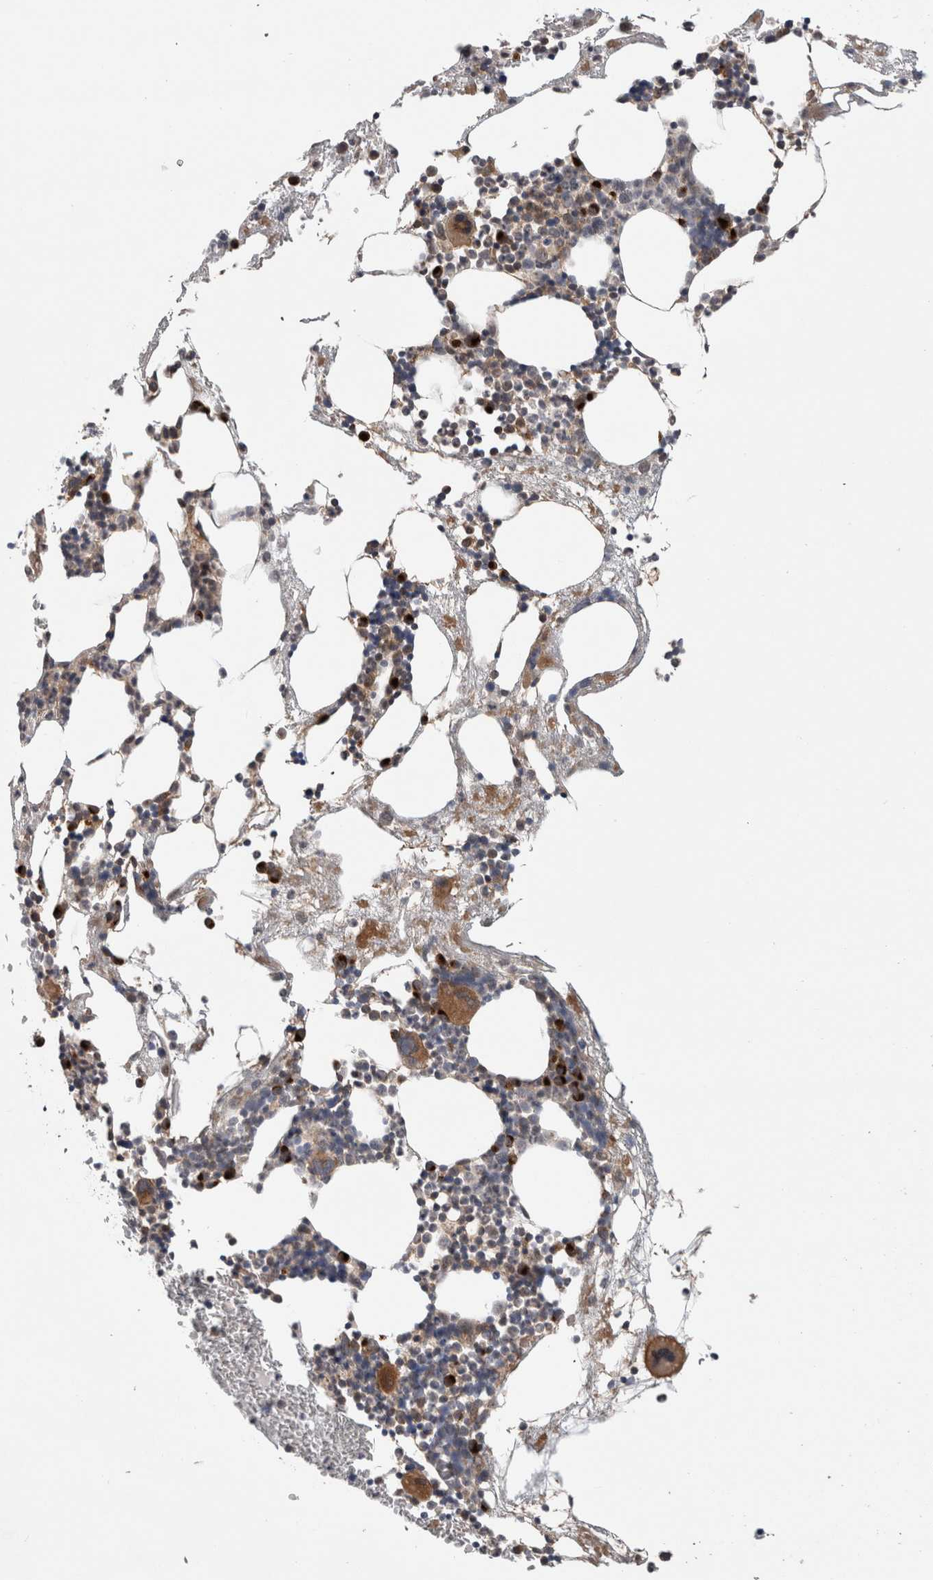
{"staining": {"intensity": "strong", "quantity": "25%-75%", "location": "cytoplasmic/membranous"}, "tissue": "bone marrow", "cell_type": "Hematopoietic cells", "image_type": "normal", "snomed": [{"axis": "morphology", "description": "Normal tissue, NOS"}, {"axis": "morphology", "description": "Inflammation, NOS"}, {"axis": "topography", "description": "Bone marrow"}], "caption": "The image exhibits immunohistochemical staining of normal bone marrow. There is strong cytoplasmic/membranous positivity is present in about 25%-75% of hematopoietic cells.", "gene": "TRIM5", "patient": {"sex": "female", "age": 67}}